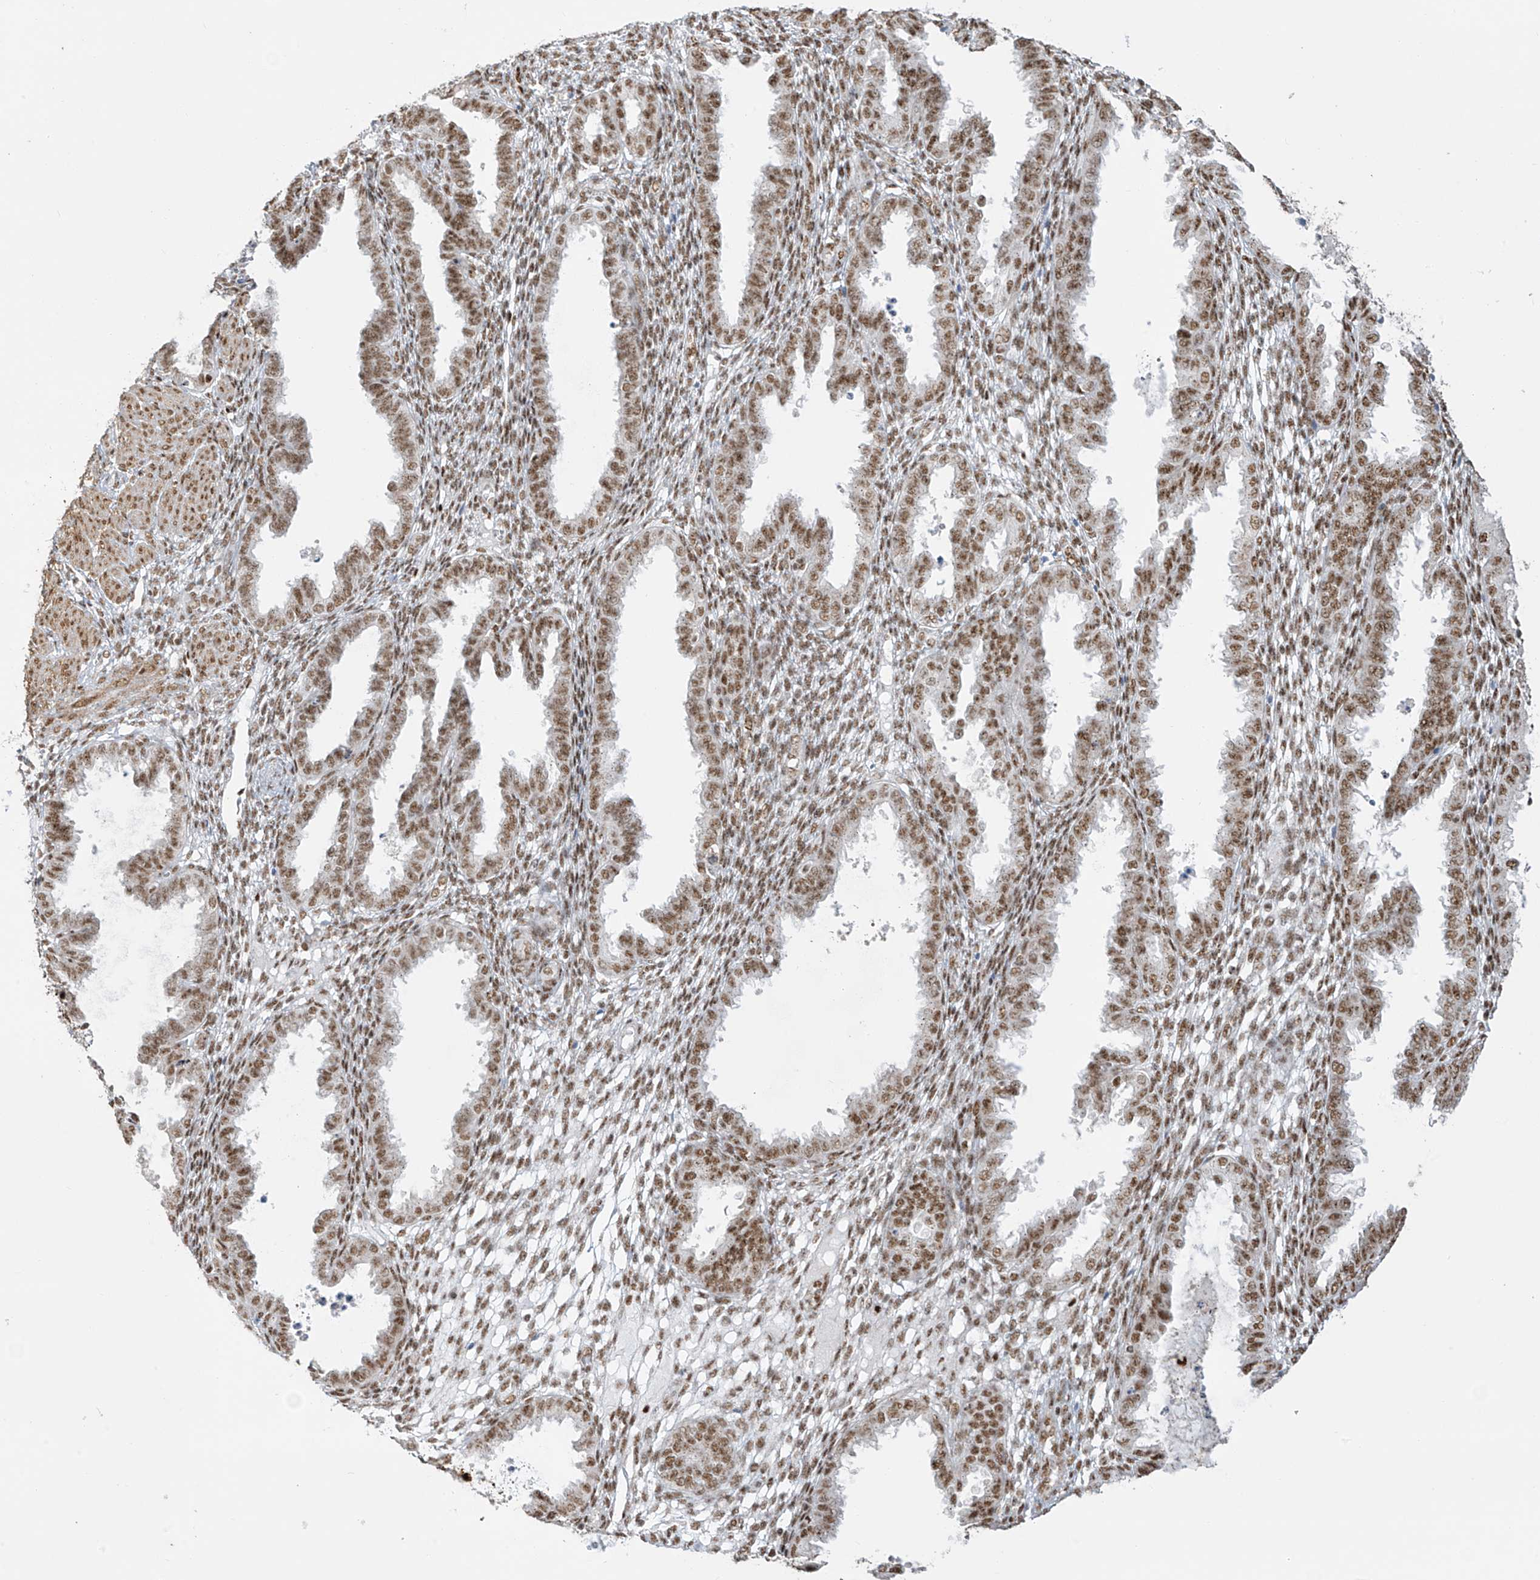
{"staining": {"intensity": "moderate", "quantity": ">75%", "location": "nuclear"}, "tissue": "endometrium", "cell_type": "Cells in endometrial stroma", "image_type": "normal", "snomed": [{"axis": "morphology", "description": "Normal tissue, NOS"}, {"axis": "topography", "description": "Endometrium"}], "caption": "IHC image of unremarkable human endometrium stained for a protein (brown), which reveals medium levels of moderate nuclear expression in about >75% of cells in endometrial stroma.", "gene": "MS4A6A", "patient": {"sex": "female", "age": 33}}